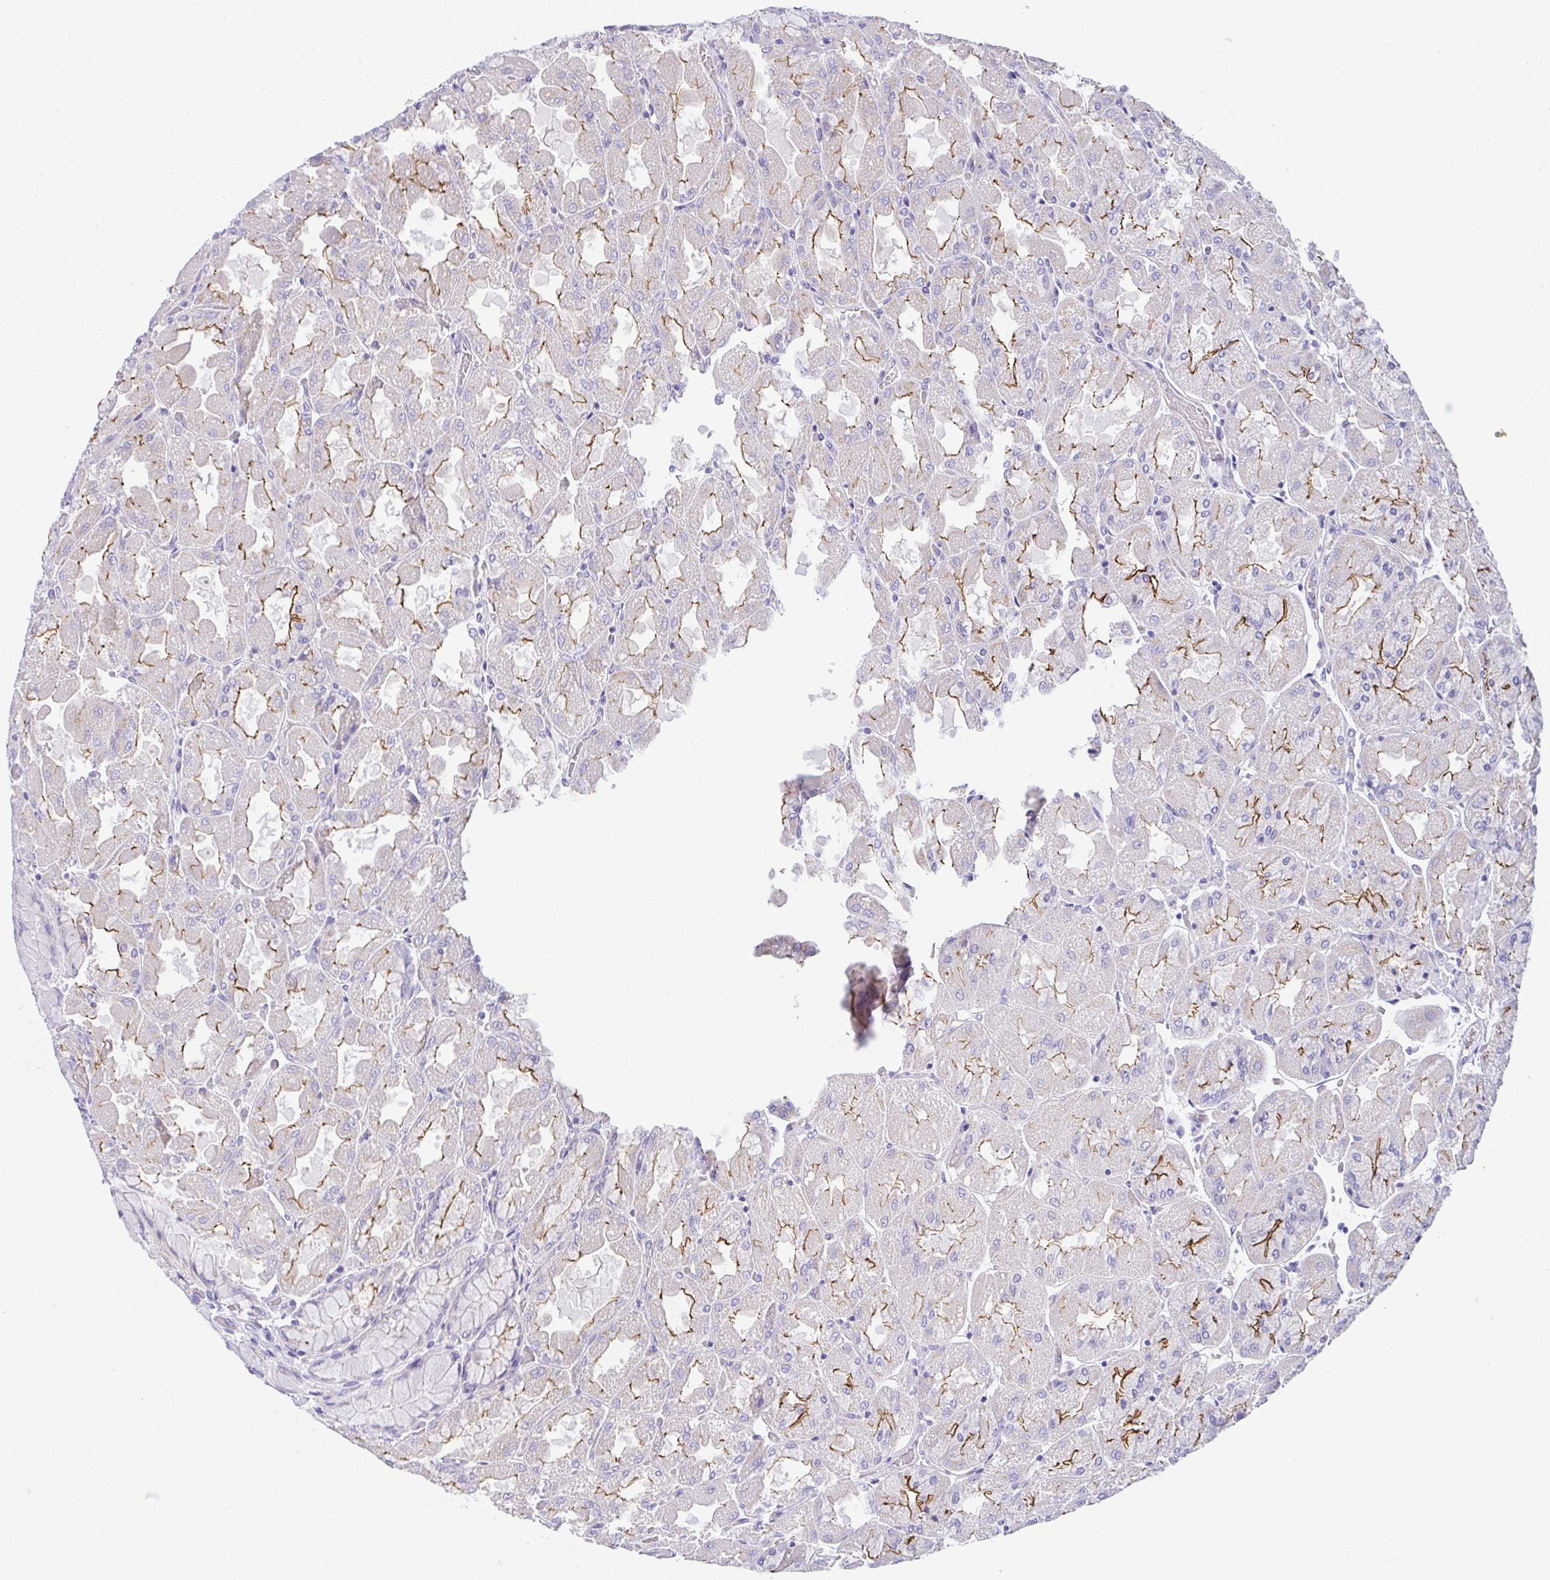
{"staining": {"intensity": "strong", "quantity": "<25%", "location": "cytoplasmic/membranous"}, "tissue": "stomach", "cell_type": "Glandular cells", "image_type": "normal", "snomed": [{"axis": "morphology", "description": "Normal tissue, NOS"}, {"axis": "topography", "description": "Stomach"}], "caption": "Immunohistochemistry image of unremarkable stomach: human stomach stained using IHC displays medium levels of strong protein expression localized specifically in the cytoplasmic/membranous of glandular cells, appearing as a cytoplasmic/membranous brown color.", "gene": "CGNL1", "patient": {"sex": "female", "age": 61}}